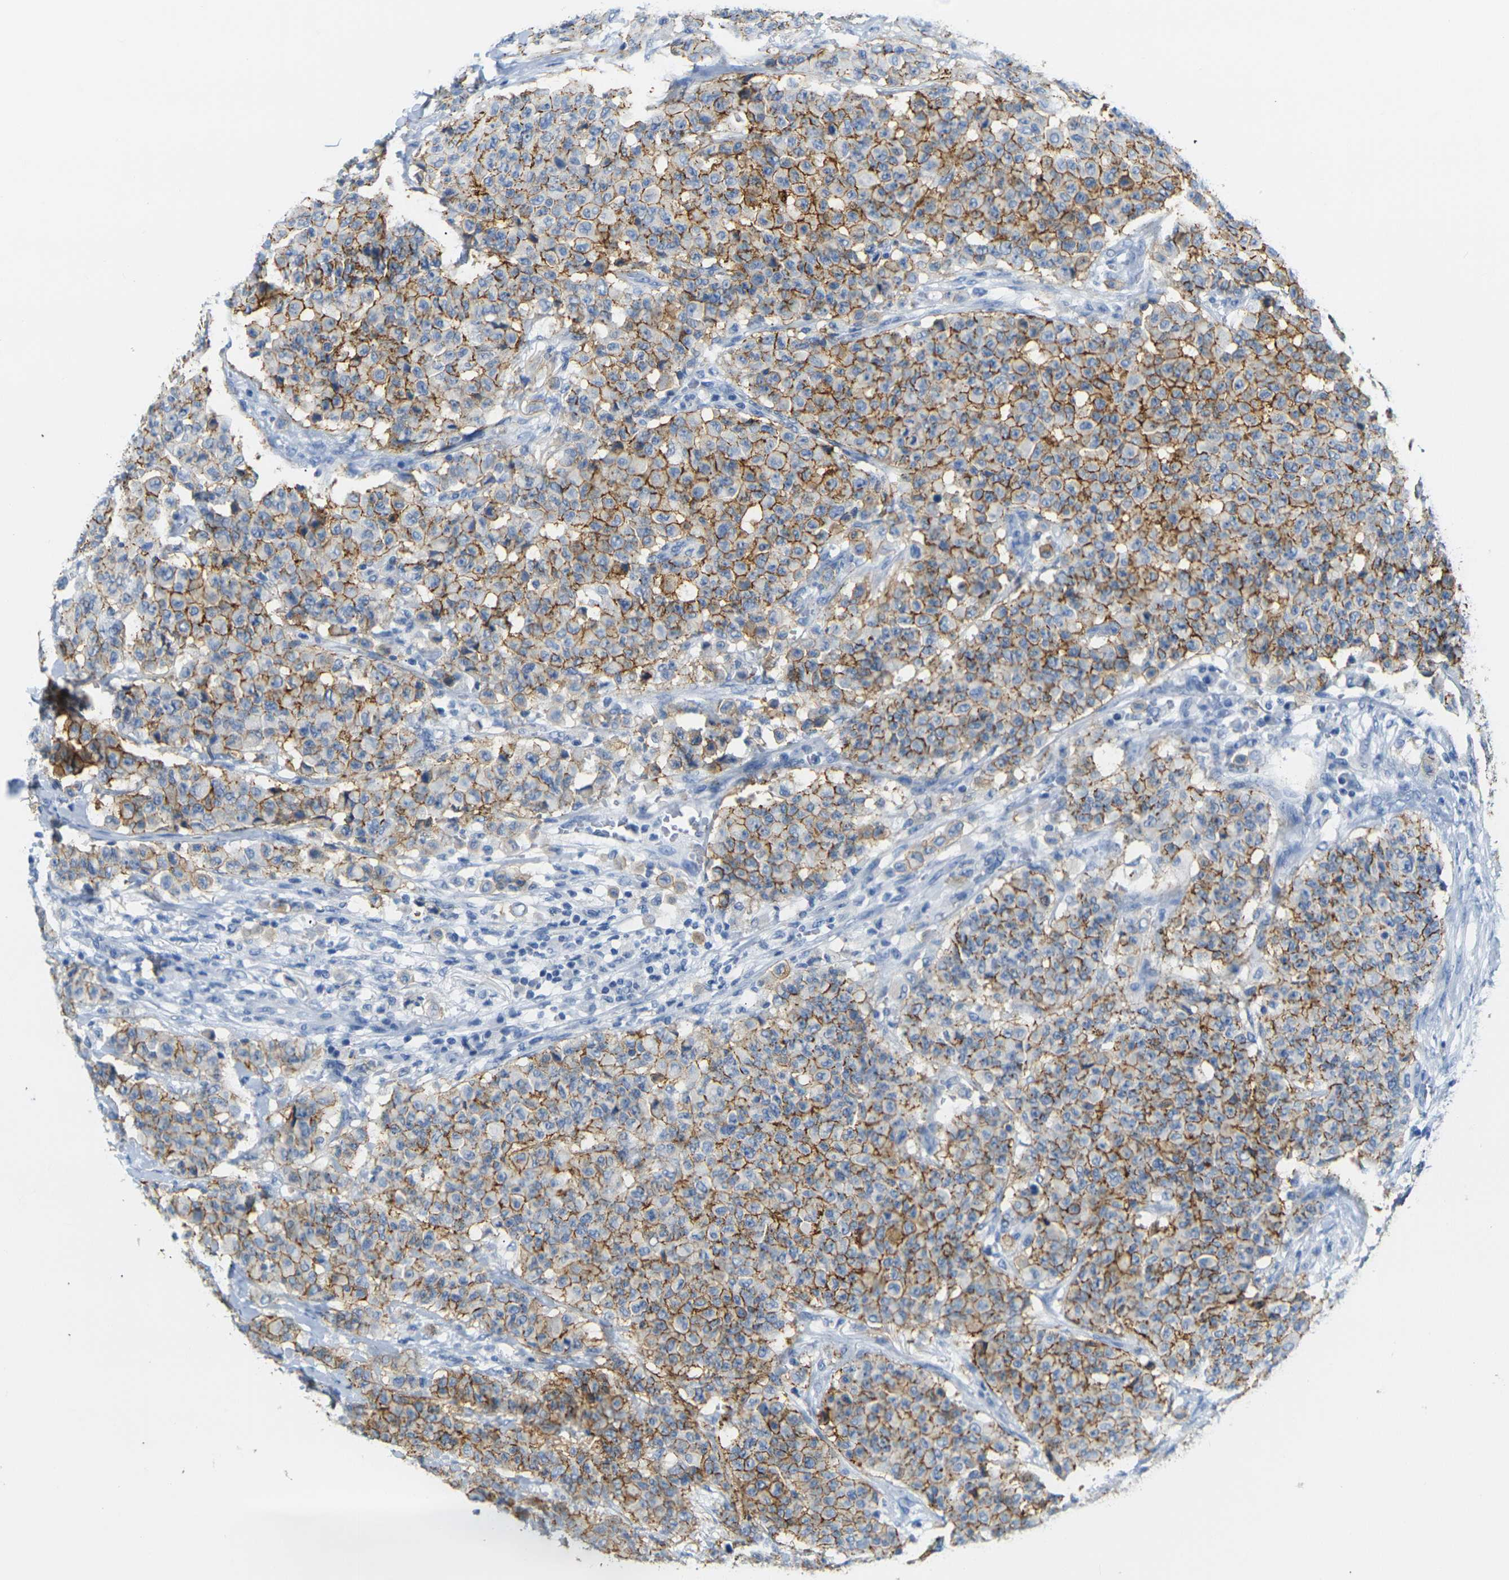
{"staining": {"intensity": "strong", "quantity": ">75%", "location": "cytoplasmic/membranous"}, "tissue": "breast cancer", "cell_type": "Tumor cells", "image_type": "cancer", "snomed": [{"axis": "morphology", "description": "Duct carcinoma"}, {"axis": "topography", "description": "Breast"}], "caption": "IHC of breast cancer (invasive ductal carcinoma) reveals high levels of strong cytoplasmic/membranous staining in approximately >75% of tumor cells.", "gene": "CLDN7", "patient": {"sex": "female", "age": 40}}